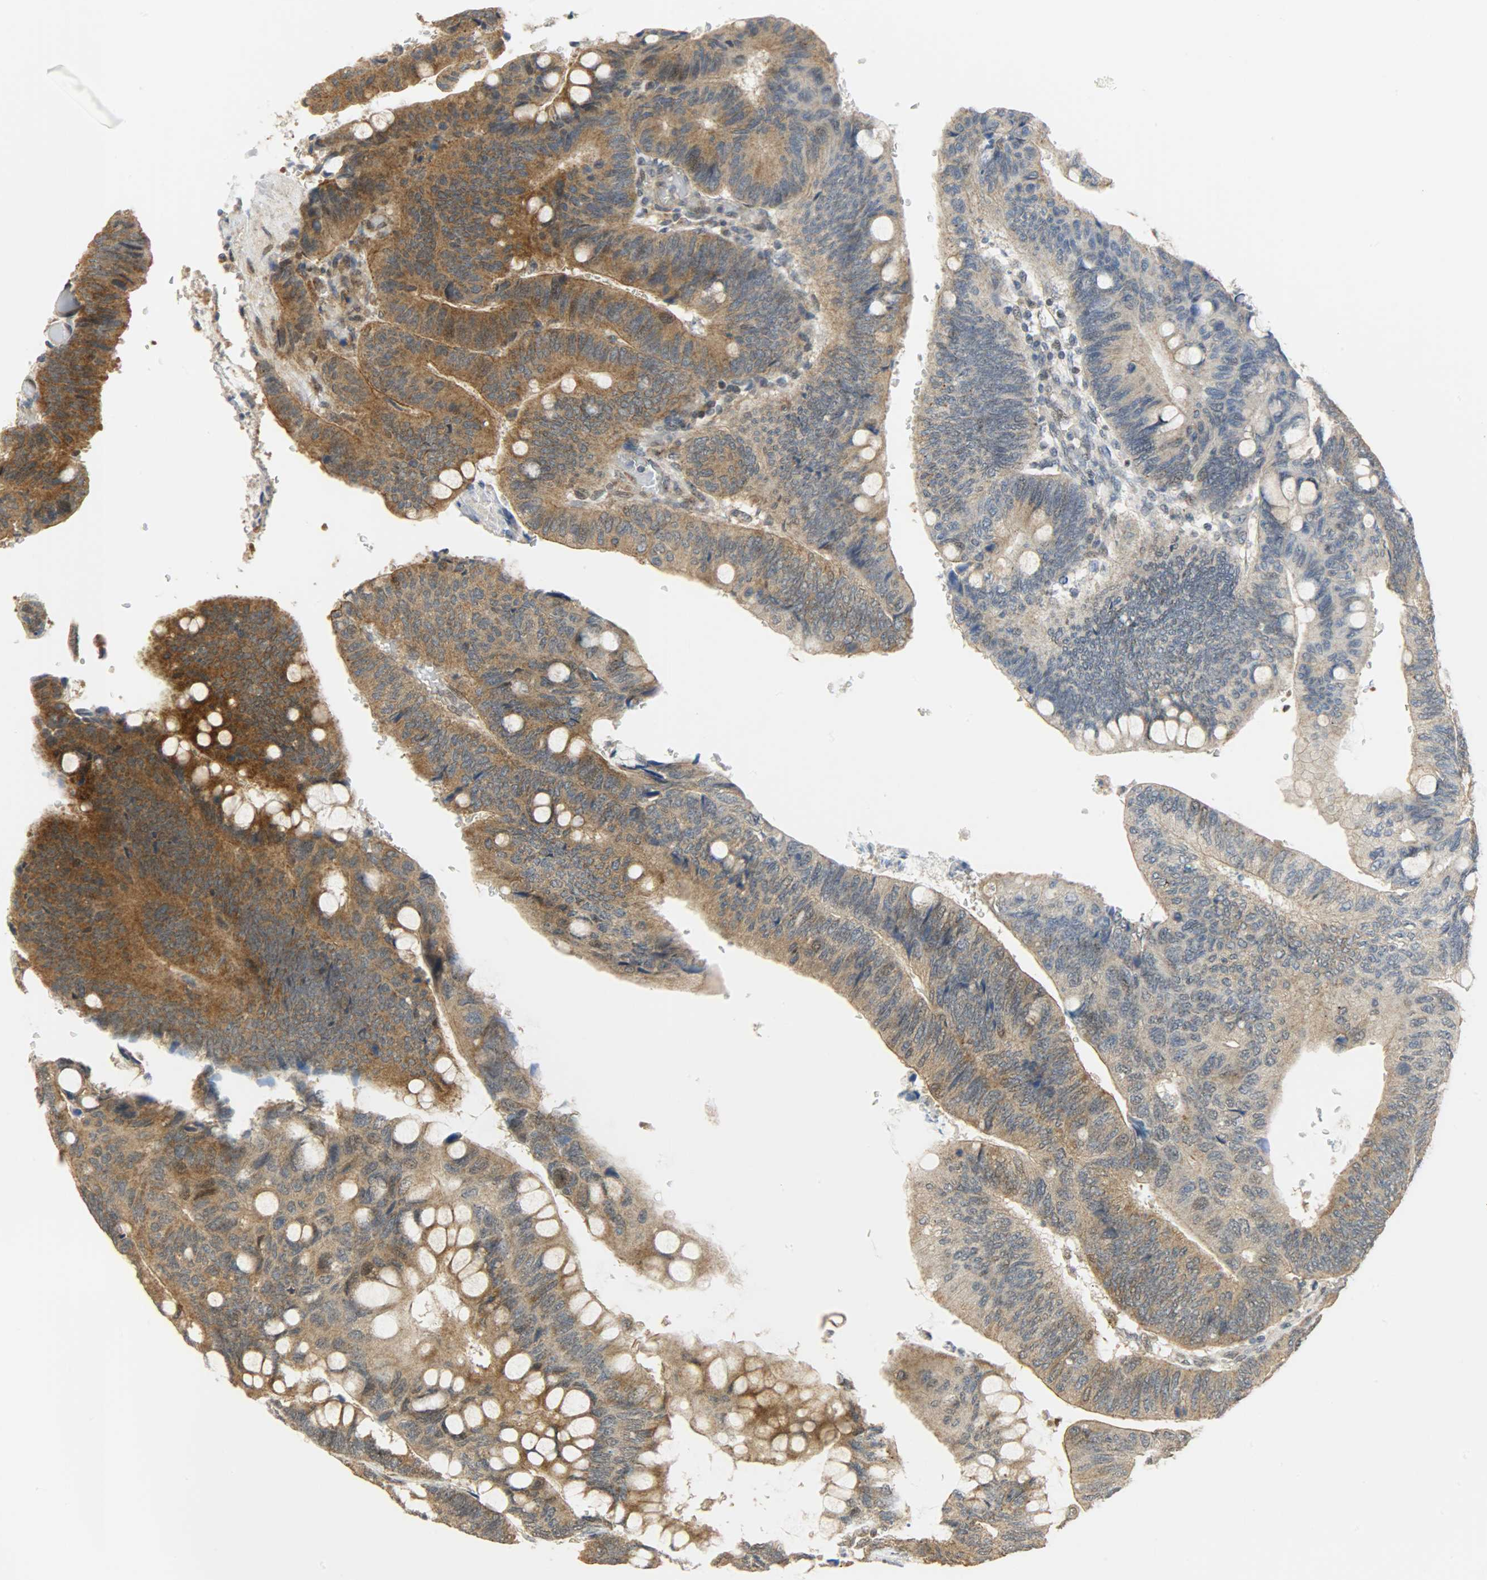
{"staining": {"intensity": "strong", "quantity": ">75%", "location": "cytoplasmic/membranous"}, "tissue": "colorectal cancer", "cell_type": "Tumor cells", "image_type": "cancer", "snomed": [{"axis": "morphology", "description": "Normal tissue, NOS"}, {"axis": "morphology", "description": "Adenocarcinoma, NOS"}, {"axis": "topography", "description": "Rectum"}], "caption": "Immunohistochemistry (IHC) histopathology image of neoplastic tissue: human colorectal adenocarcinoma stained using immunohistochemistry (IHC) displays high levels of strong protein expression localized specifically in the cytoplasmic/membranous of tumor cells, appearing as a cytoplasmic/membranous brown color.", "gene": "GIT2", "patient": {"sex": "male", "age": 92}}